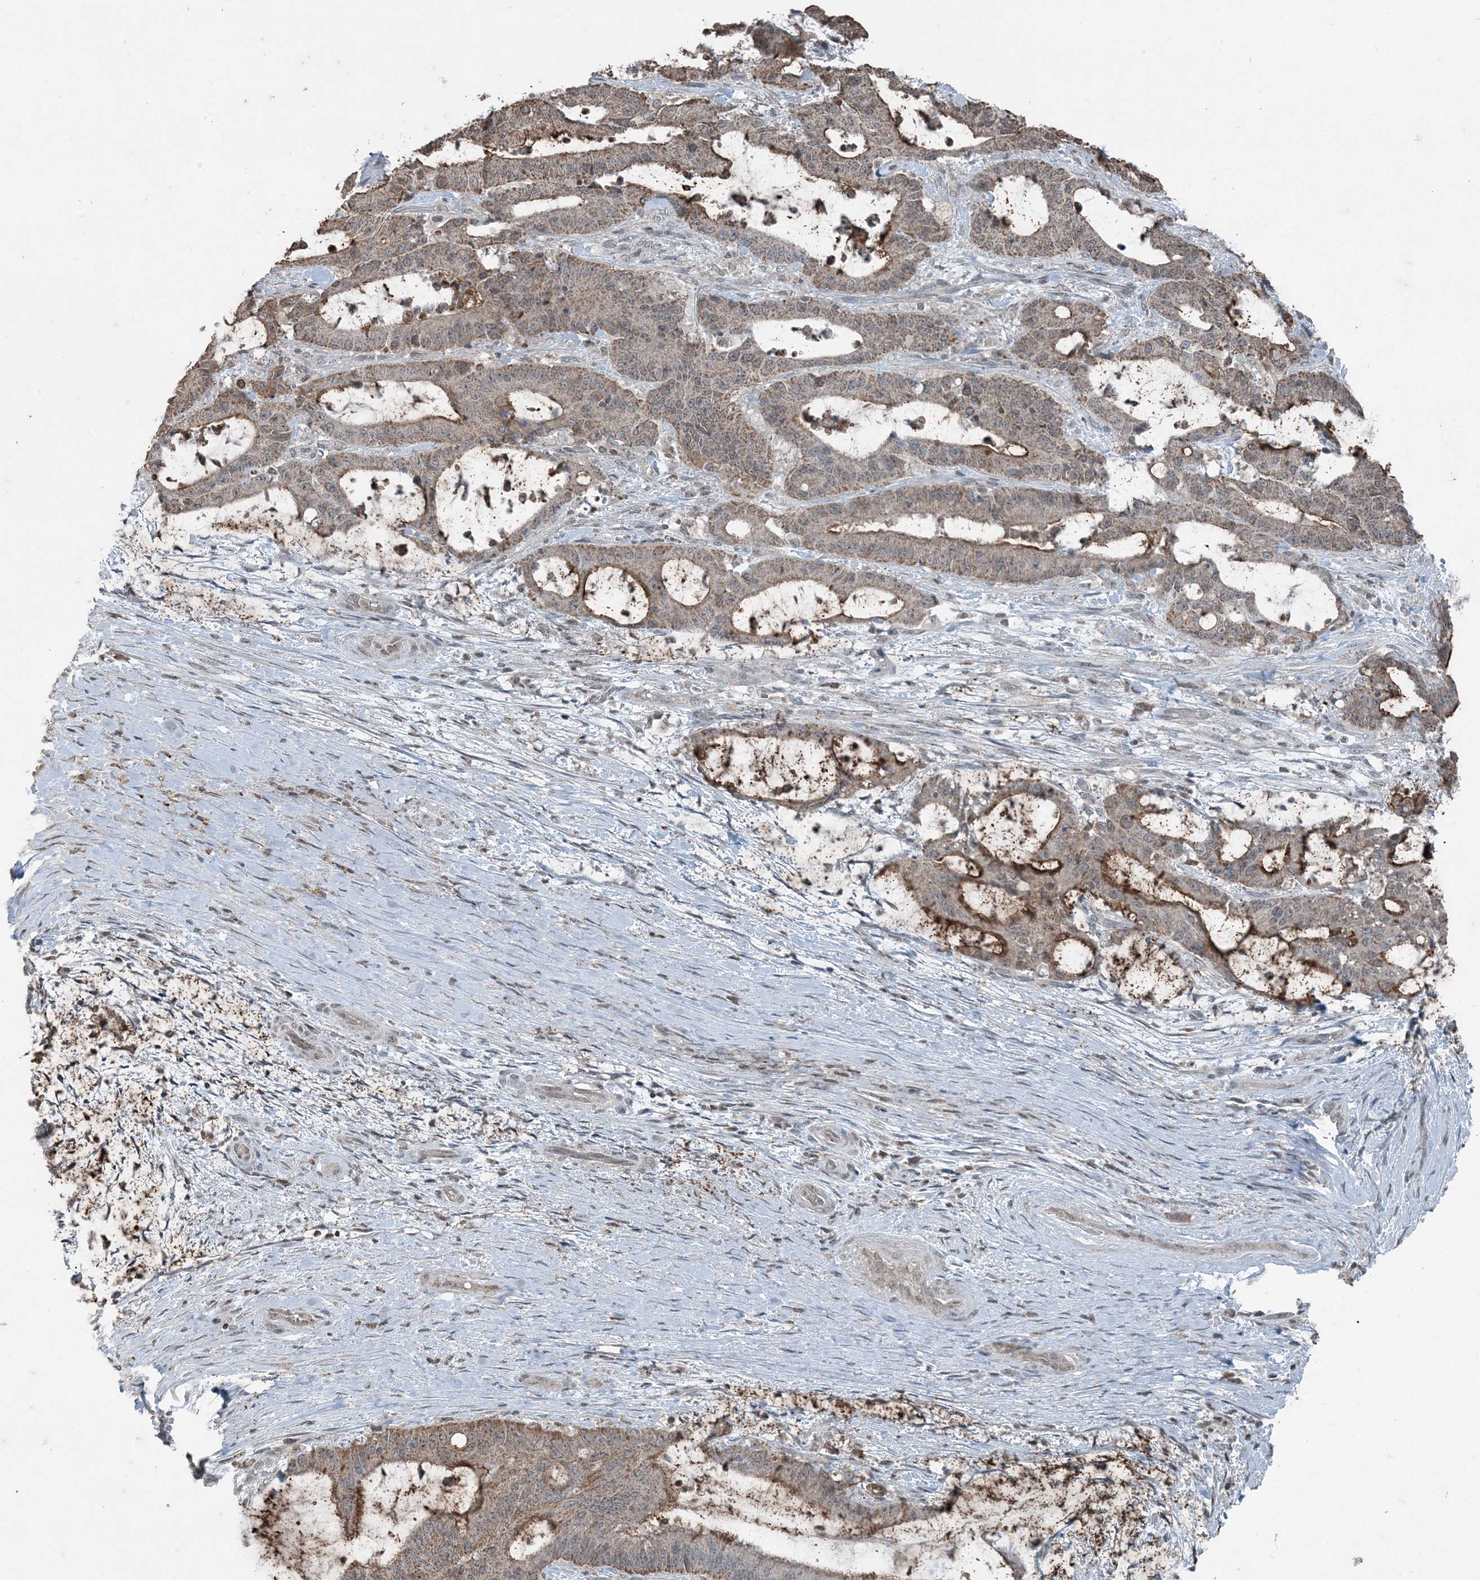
{"staining": {"intensity": "moderate", "quantity": ">75%", "location": "cytoplasmic/membranous"}, "tissue": "liver cancer", "cell_type": "Tumor cells", "image_type": "cancer", "snomed": [{"axis": "morphology", "description": "Normal tissue, NOS"}, {"axis": "morphology", "description": "Cholangiocarcinoma"}, {"axis": "topography", "description": "Liver"}, {"axis": "topography", "description": "Peripheral nerve tissue"}], "caption": "Immunohistochemical staining of liver cancer (cholangiocarcinoma) shows moderate cytoplasmic/membranous protein expression in approximately >75% of tumor cells. The staining was performed using DAB (3,3'-diaminobenzidine) to visualize the protein expression in brown, while the nuclei were stained in blue with hematoxylin (Magnification: 20x).", "gene": "GNL1", "patient": {"sex": "female", "age": 73}}